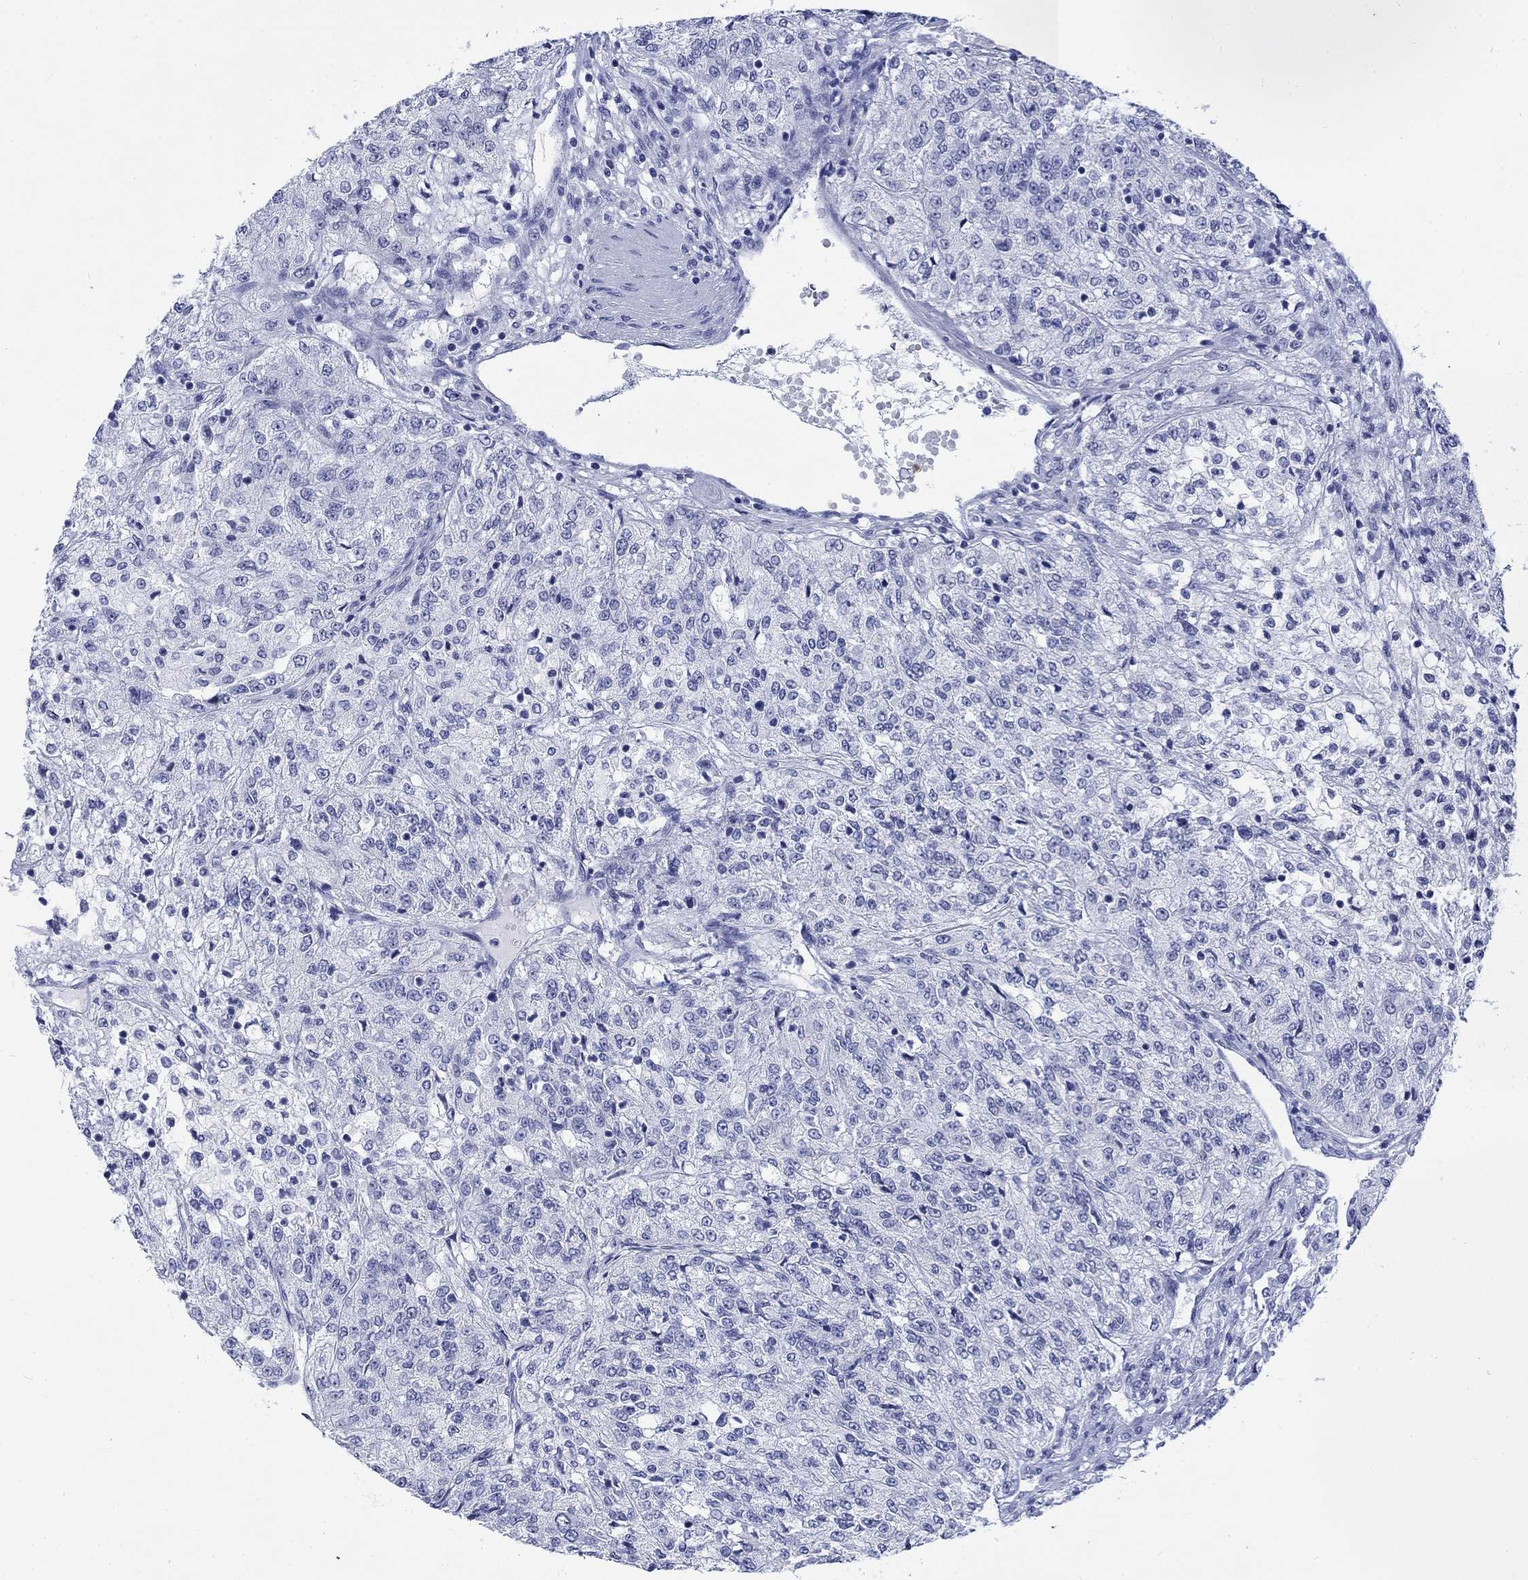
{"staining": {"intensity": "negative", "quantity": "none", "location": "none"}, "tissue": "renal cancer", "cell_type": "Tumor cells", "image_type": "cancer", "snomed": [{"axis": "morphology", "description": "Adenocarcinoma, NOS"}, {"axis": "topography", "description": "Kidney"}], "caption": "Tumor cells are negative for protein expression in human adenocarcinoma (renal). (DAB immunohistochemistry with hematoxylin counter stain).", "gene": "KRT76", "patient": {"sex": "female", "age": 63}}